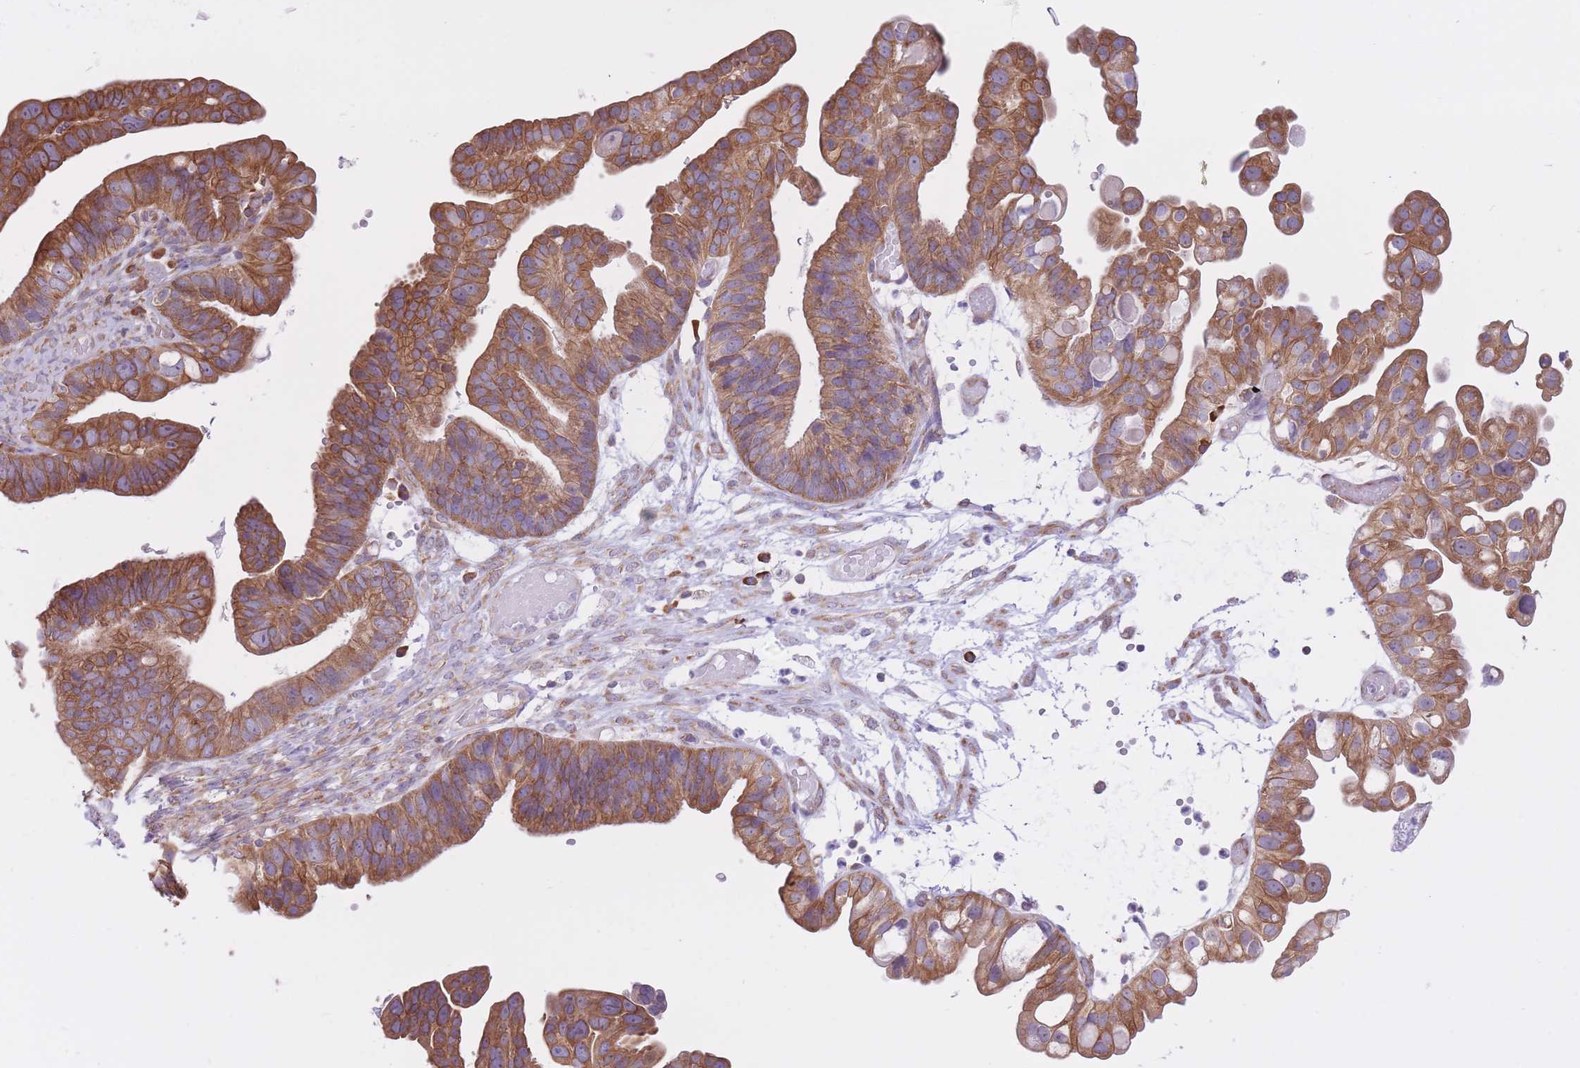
{"staining": {"intensity": "moderate", "quantity": ">75%", "location": "cytoplasmic/membranous"}, "tissue": "ovarian cancer", "cell_type": "Tumor cells", "image_type": "cancer", "snomed": [{"axis": "morphology", "description": "Cystadenocarcinoma, serous, NOS"}, {"axis": "topography", "description": "Ovary"}], "caption": "An image of ovarian cancer stained for a protein demonstrates moderate cytoplasmic/membranous brown staining in tumor cells.", "gene": "ZNF501", "patient": {"sex": "female", "age": 56}}